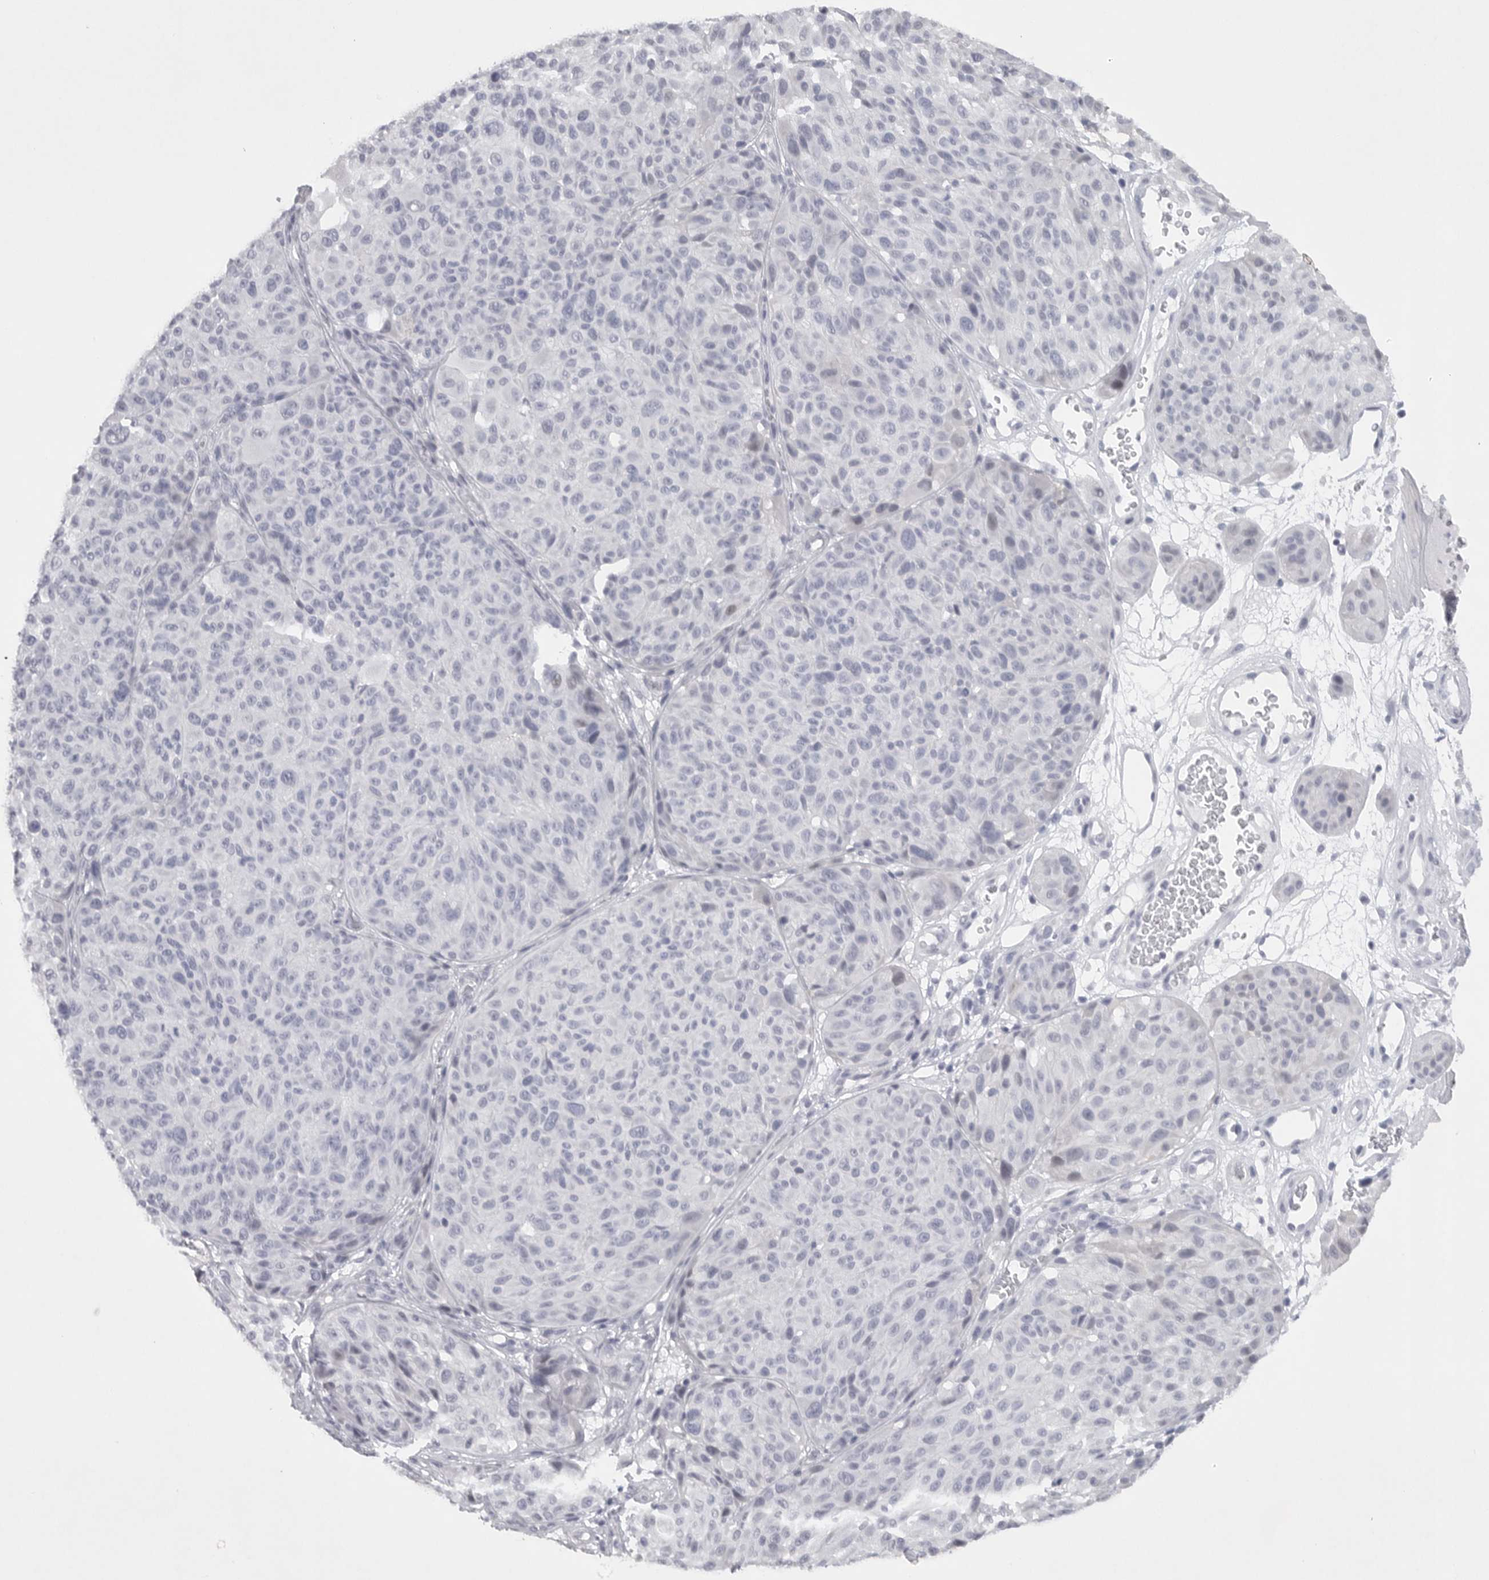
{"staining": {"intensity": "negative", "quantity": "none", "location": "none"}, "tissue": "melanoma", "cell_type": "Tumor cells", "image_type": "cancer", "snomed": [{"axis": "morphology", "description": "Malignant melanoma, NOS"}, {"axis": "topography", "description": "Skin"}], "caption": "Immunohistochemistry (IHC) of malignant melanoma exhibits no staining in tumor cells.", "gene": "TNR", "patient": {"sex": "male", "age": 83}}